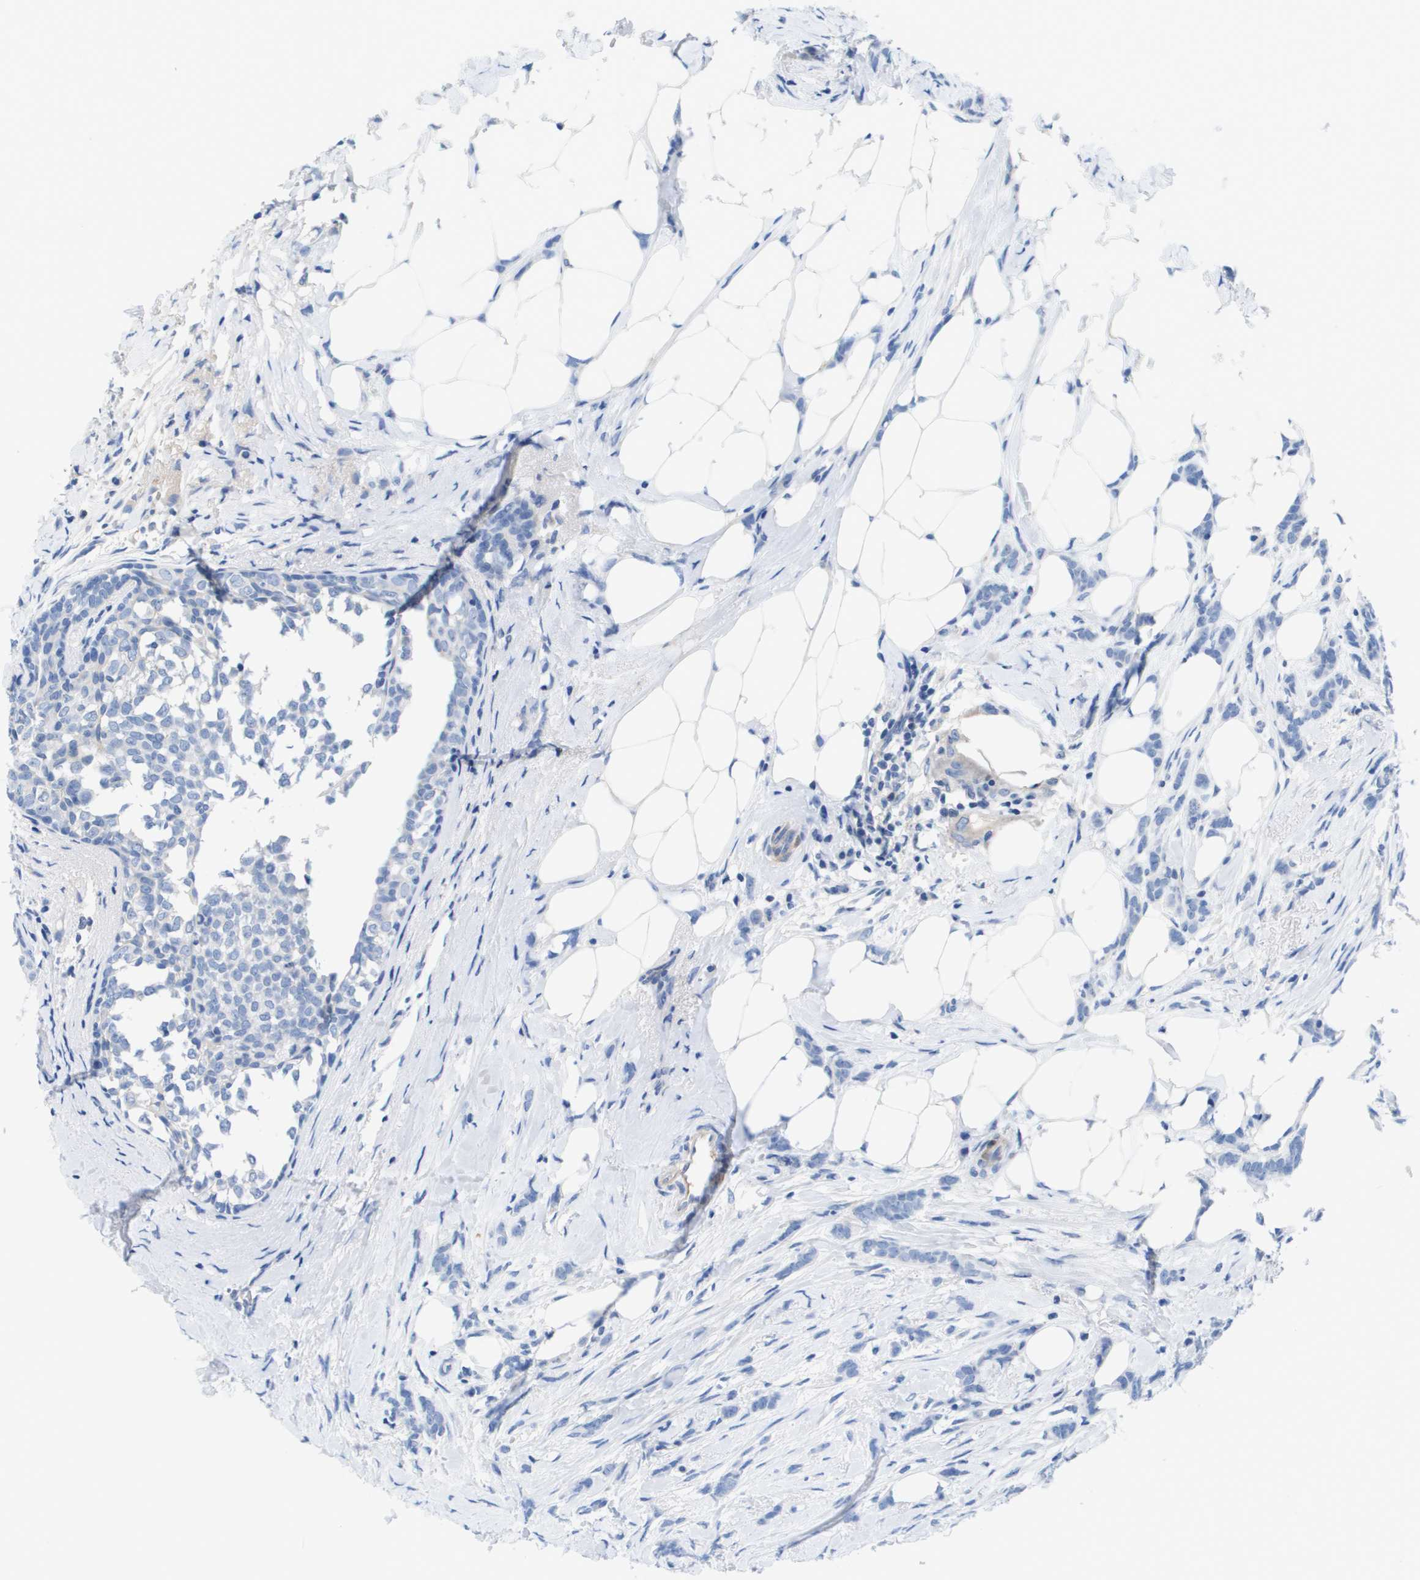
{"staining": {"intensity": "negative", "quantity": "none", "location": "none"}, "tissue": "breast cancer", "cell_type": "Tumor cells", "image_type": "cancer", "snomed": [{"axis": "morphology", "description": "Lobular carcinoma, in situ"}, {"axis": "morphology", "description": "Lobular carcinoma"}, {"axis": "topography", "description": "Breast"}], "caption": "Micrograph shows no significant protein staining in tumor cells of lobular carcinoma in situ (breast).", "gene": "APOA1", "patient": {"sex": "female", "age": 41}}